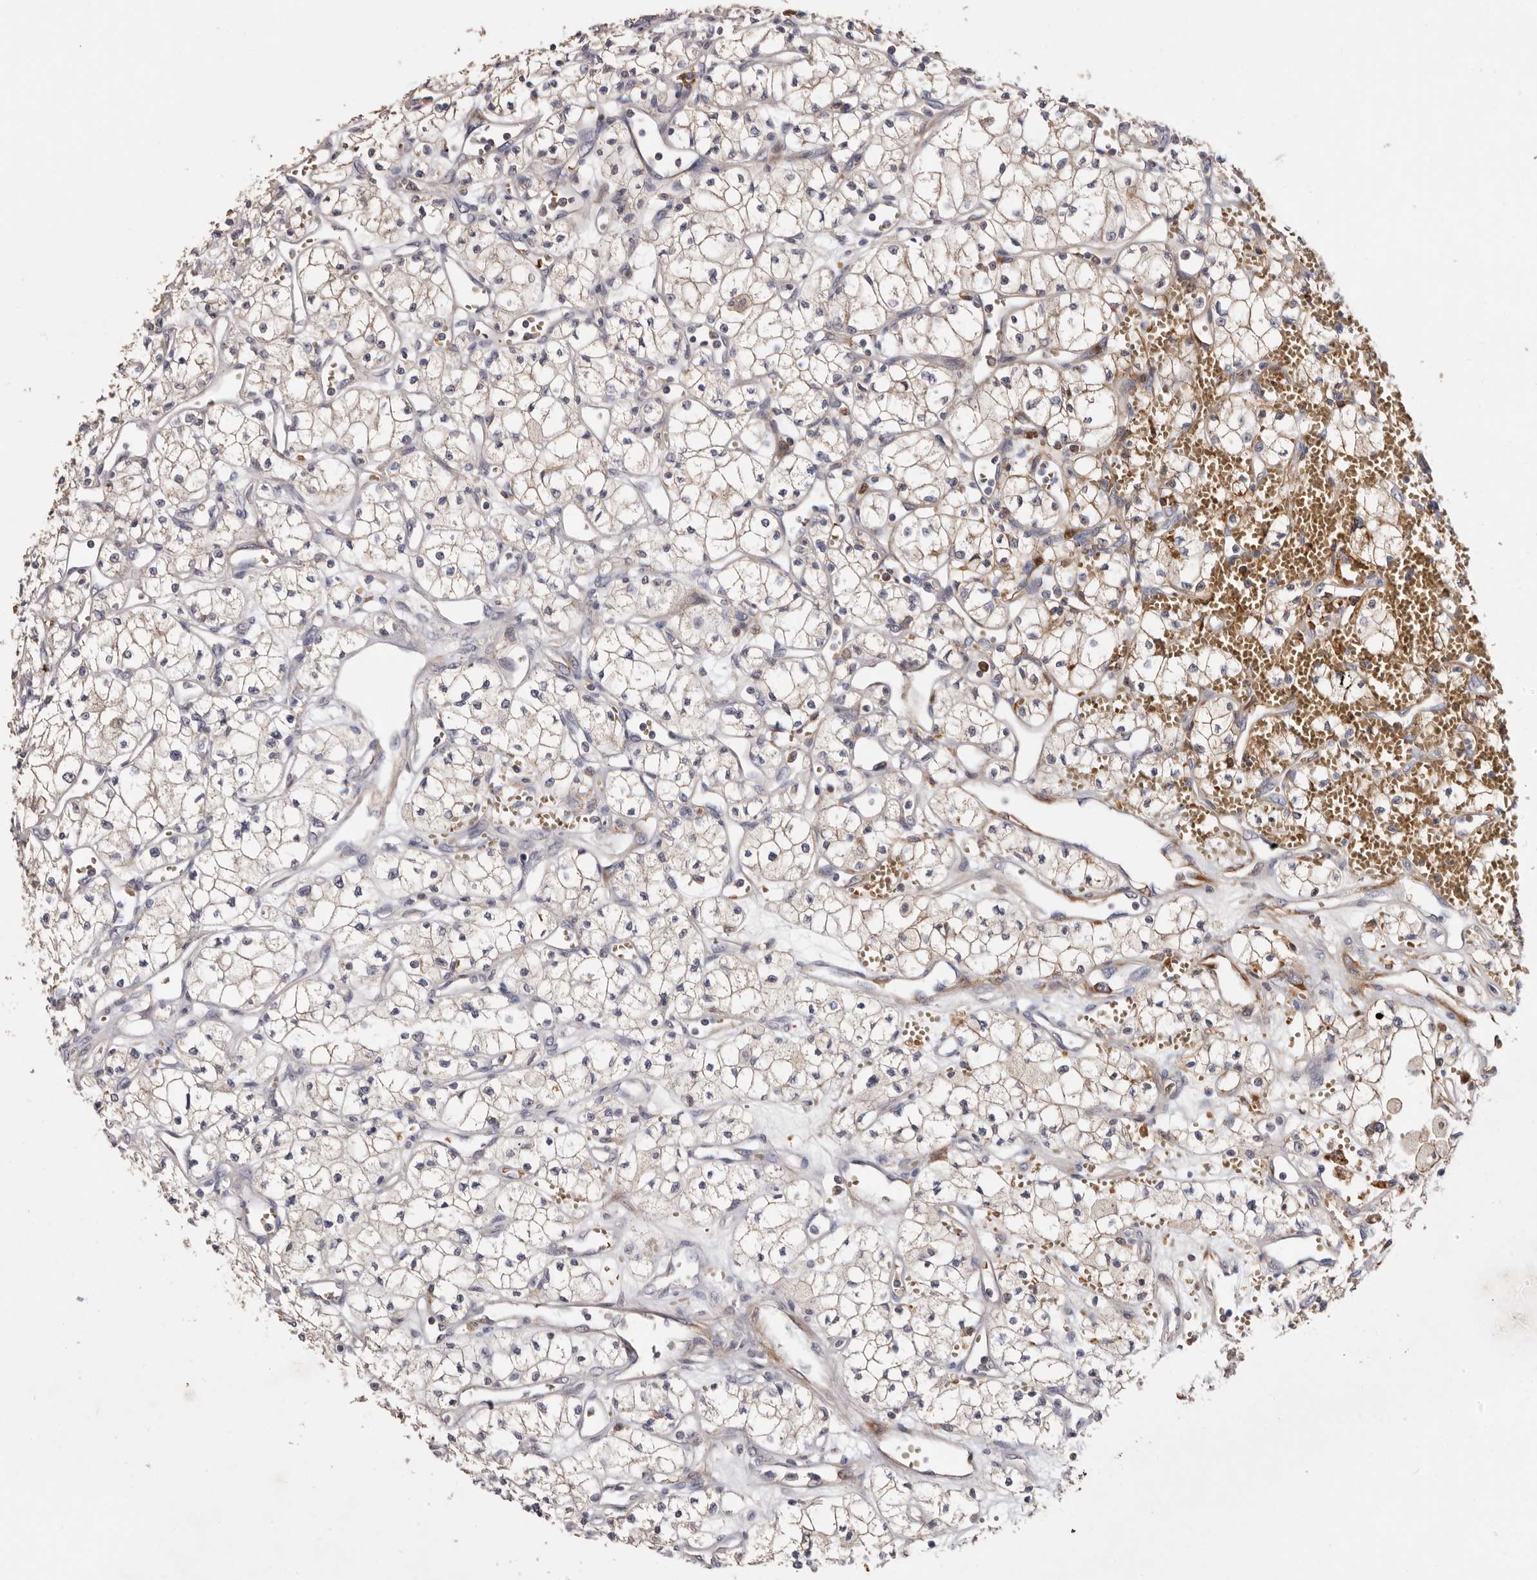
{"staining": {"intensity": "weak", "quantity": "25%-75%", "location": "cytoplasmic/membranous"}, "tissue": "renal cancer", "cell_type": "Tumor cells", "image_type": "cancer", "snomed": [{"axis": "morphology", "description": "Adenocarcinoma, NOS"}, {"axis": "topography", "description": "Kidney"}], "caption": "Immunohistochemical staining of renal cancer (adenocarcinoma) shows low levels of weak cytoplasmic/membranous staining in about 25%-75% of tumor cells.", "gene": "GRAMD2A", "patient": {"sex": "male", "age": 59}}